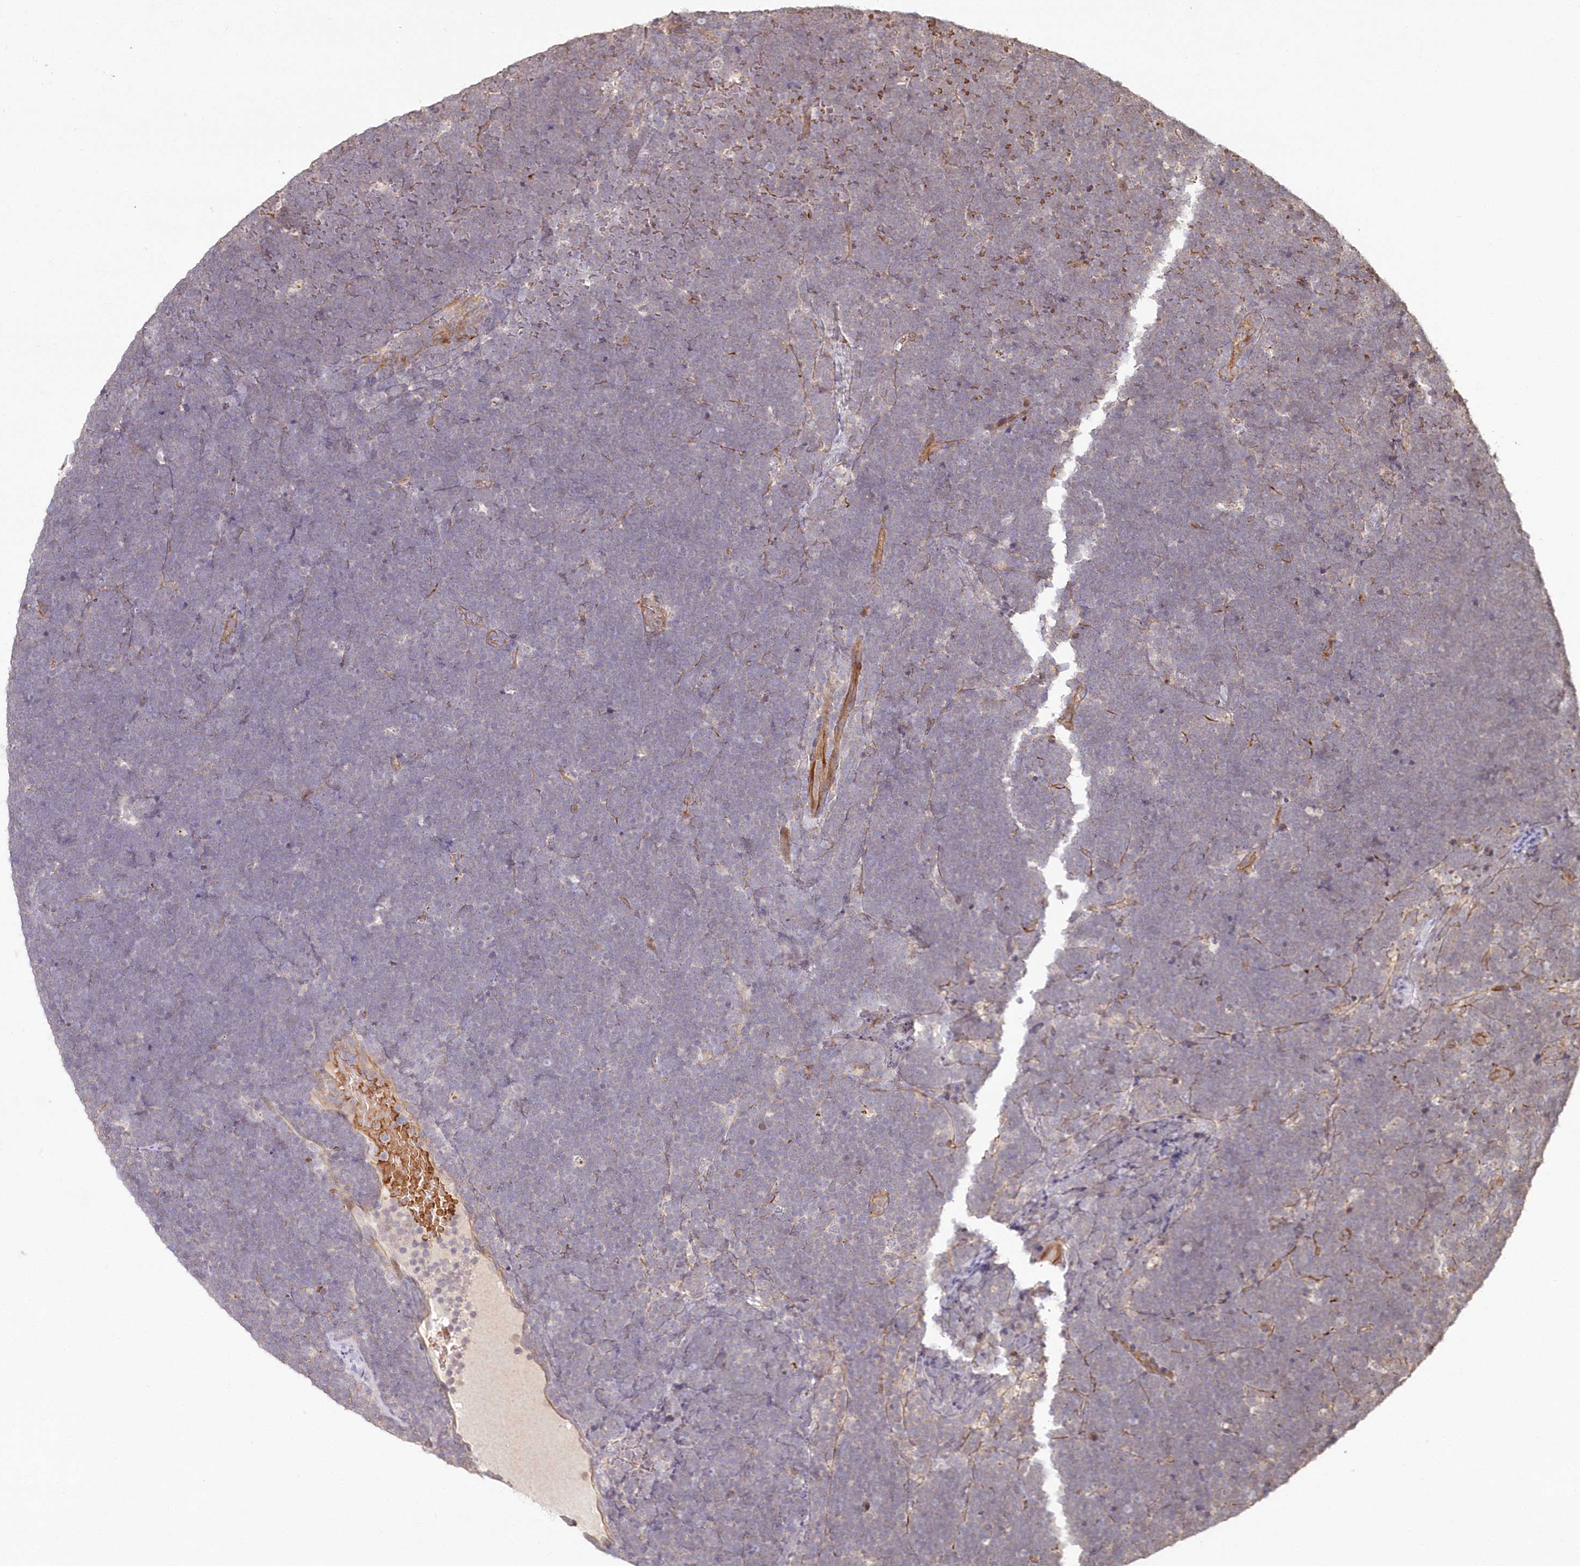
{"staining": {"intensity": "negative", "quantity": "none", "location": "none"}, "tissue": "lymphoma", "cell_type": "Tumor cells", "image_type": "cancer", "snomed": [{"axis": "morphology", "description": "Malignant lymphoma, non-Hodgkin's type, High grade"}, {"axis": "topography", "description": "Lymph node"}], "caption": "Human high-grade malignant lymphoma, non-Hodgkin's type stained for a protein using IHC shows no staining in tumor cells.", "gene": "HYCC2", "patient": {"sex": "male", "age": 13}}